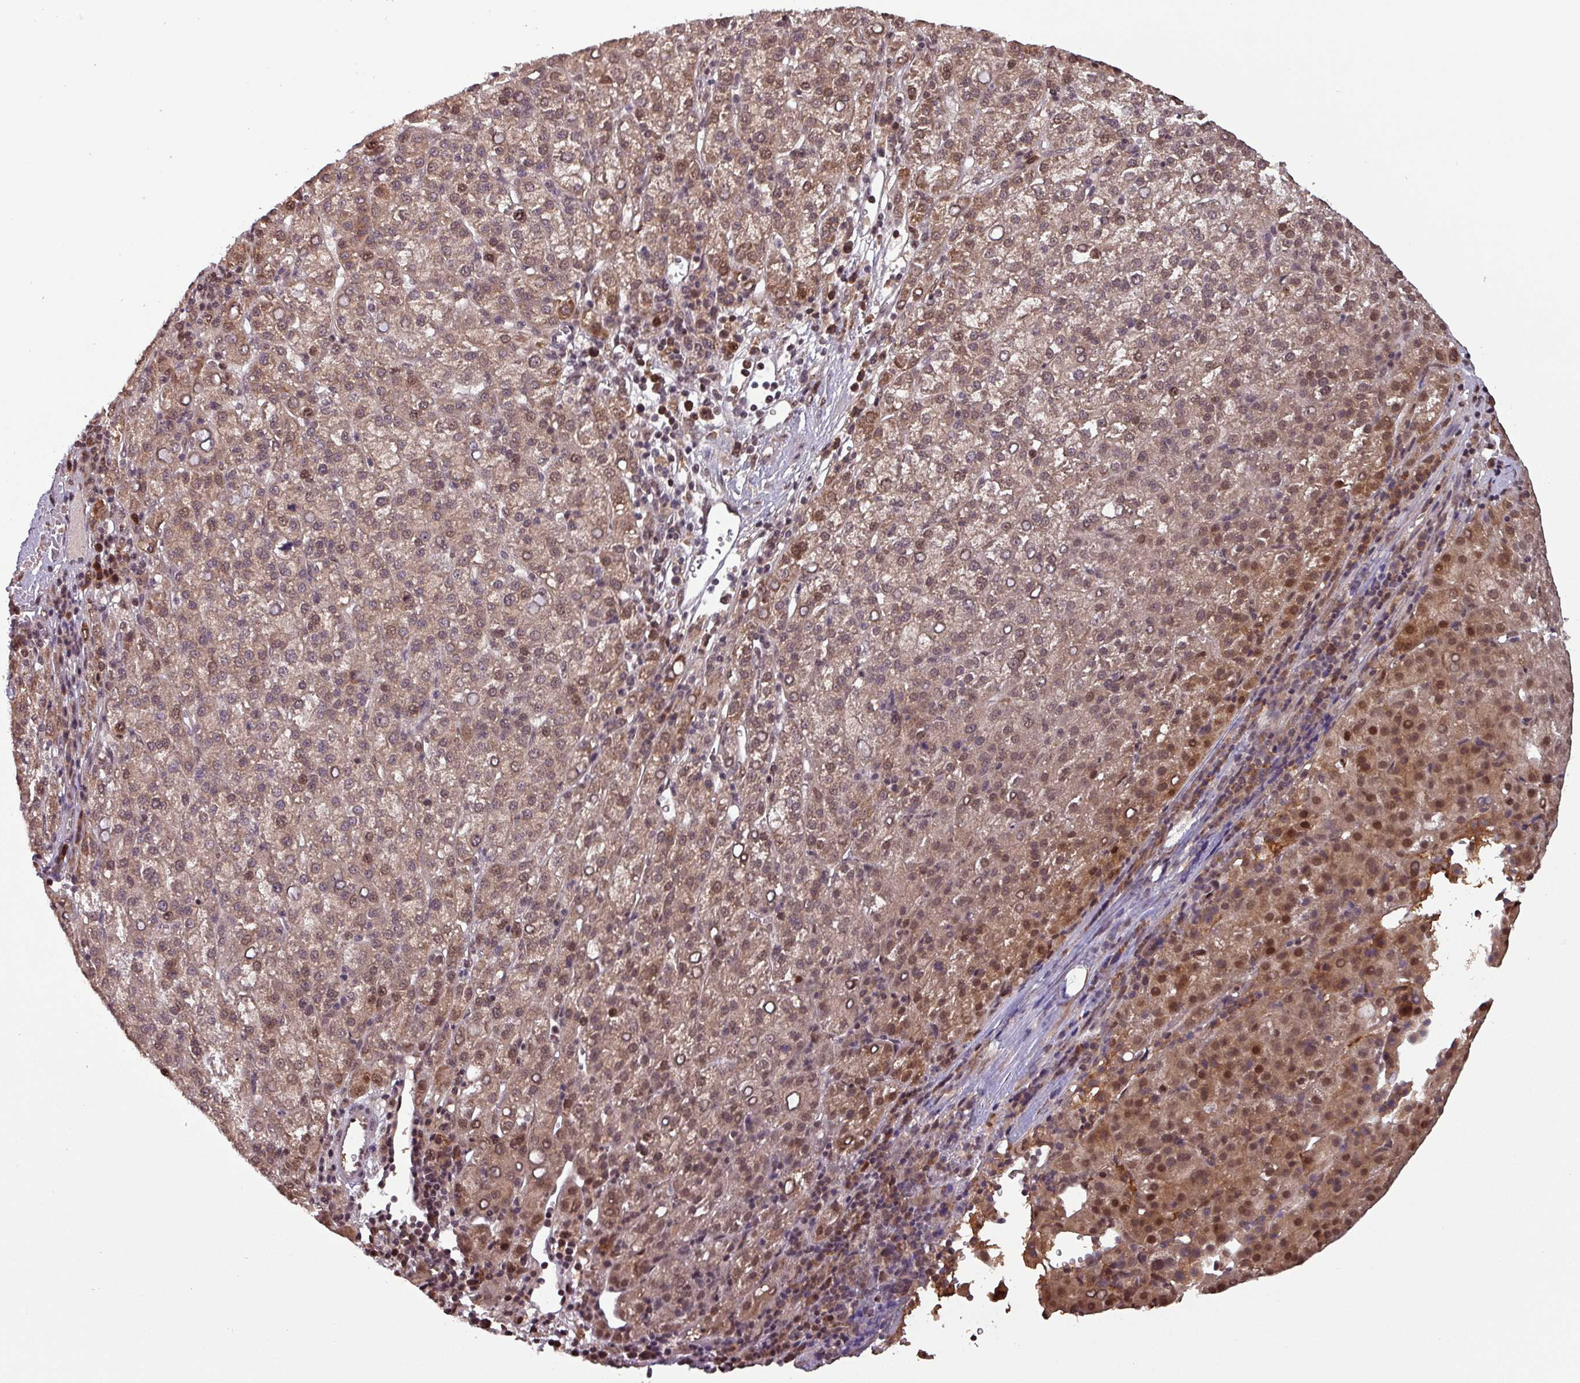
{"staining": {"intensity": "moderate", "quantity": "25%-75%", "location": "cytoplasmic/membranous,nuclear"}, "tissue": "liver cancer", "cell_type": "Tumor cells", "image_type": "cancer", "snomed": [{"axis": "morphology", "description": "Carcinoma, Hepatocellular, NOS"}, {"axis": "topography", "description": "Liver"}], "caption": "Human liver hepatocellular carcinoma stained with a protein marker demonstrates moderate staining in tumor cells.", "gene": "NOB1", "patient": {"sex": "female", "age": 58}}